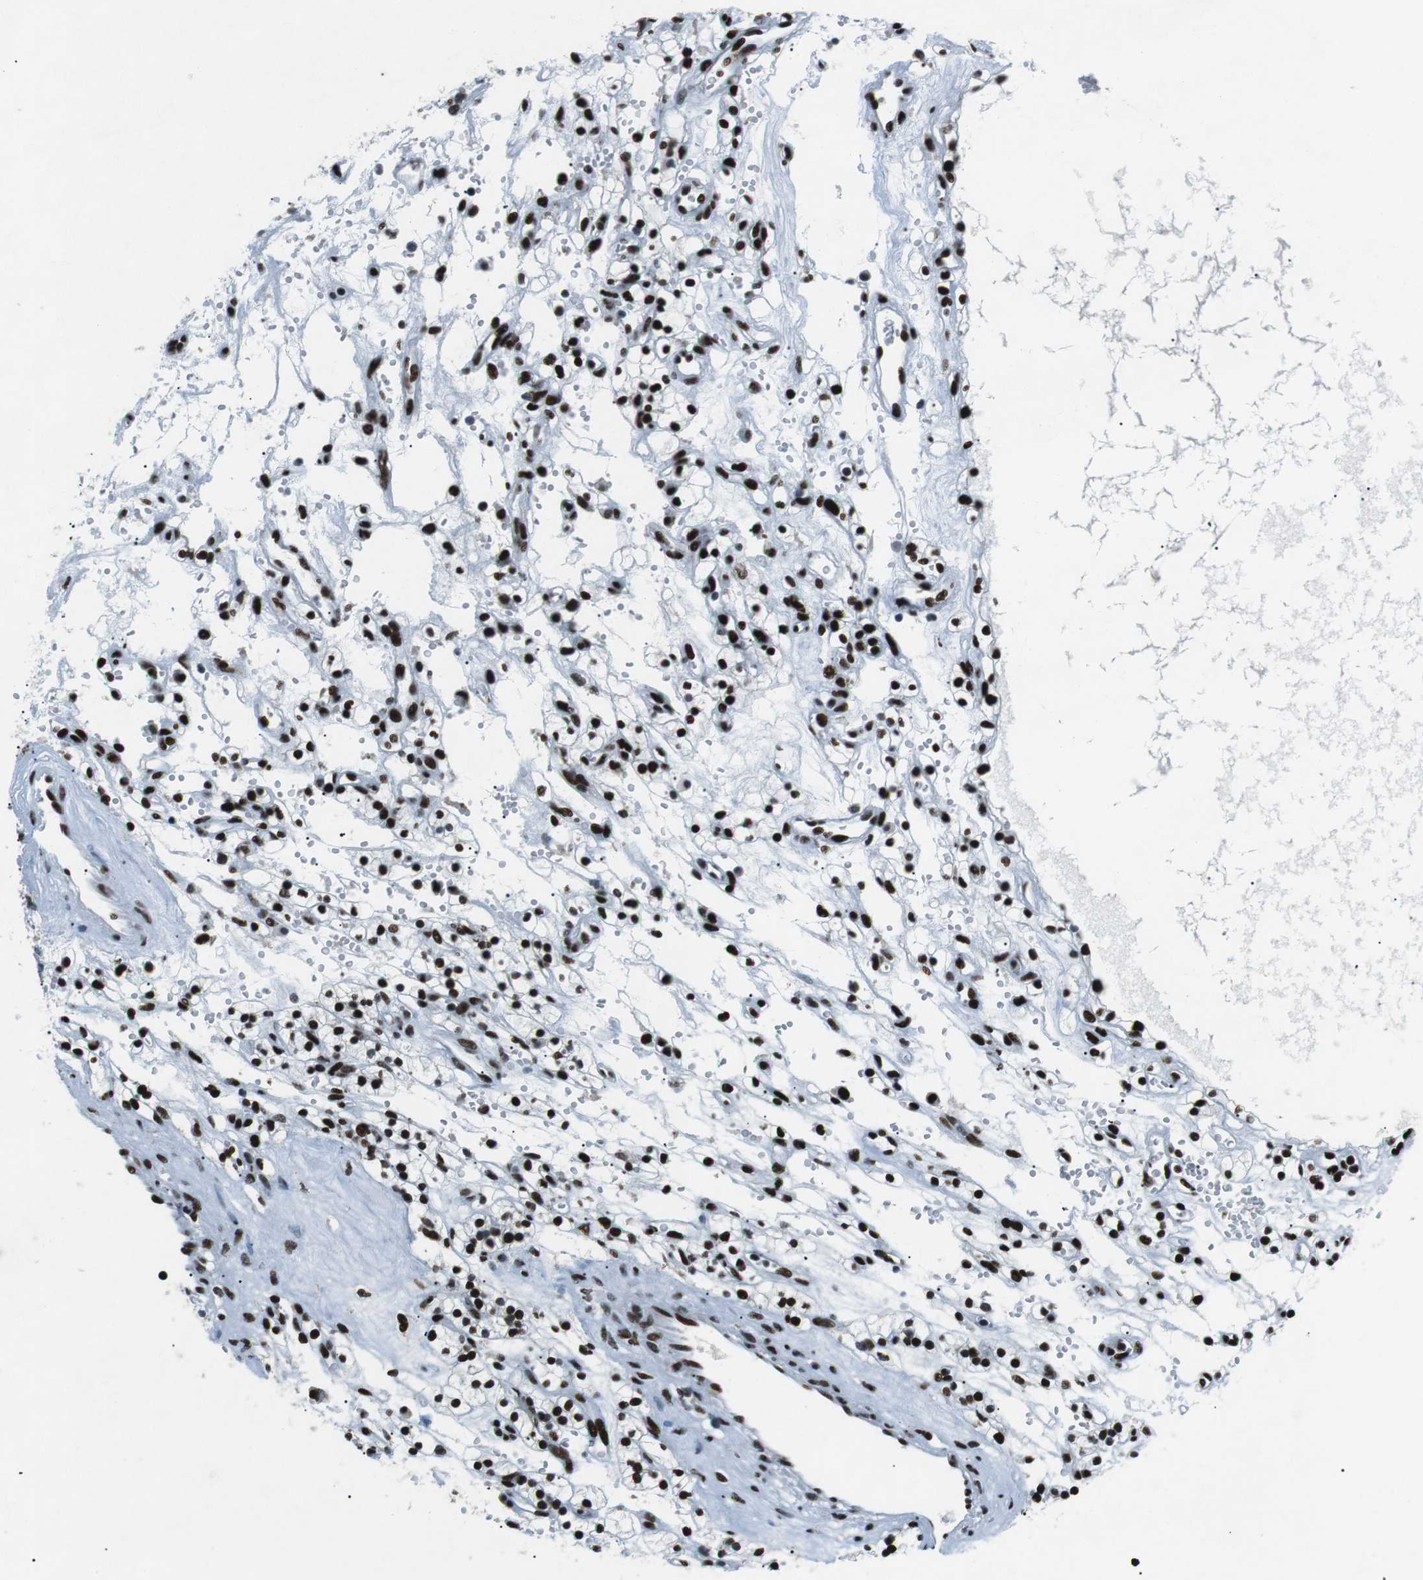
{"staining": {"intensity": "strong", "quantity": ">75%", "location": "nuclear"}, "tissue": "renal cancer", "cell_type": "Tumor cells", "image_type": "cancer", "snomed": [{"axis": "morphology", "description": "Adenocarcinoma, NOS"}, {"axis": "topography", "description": "Kidney"}], "caption": "Strong nuclear staining is identified in approximately >75% of tumor cells in adenocarcinoma (renal).", "gene": "PML", "patient": {"sex": "female", "age": 57}}